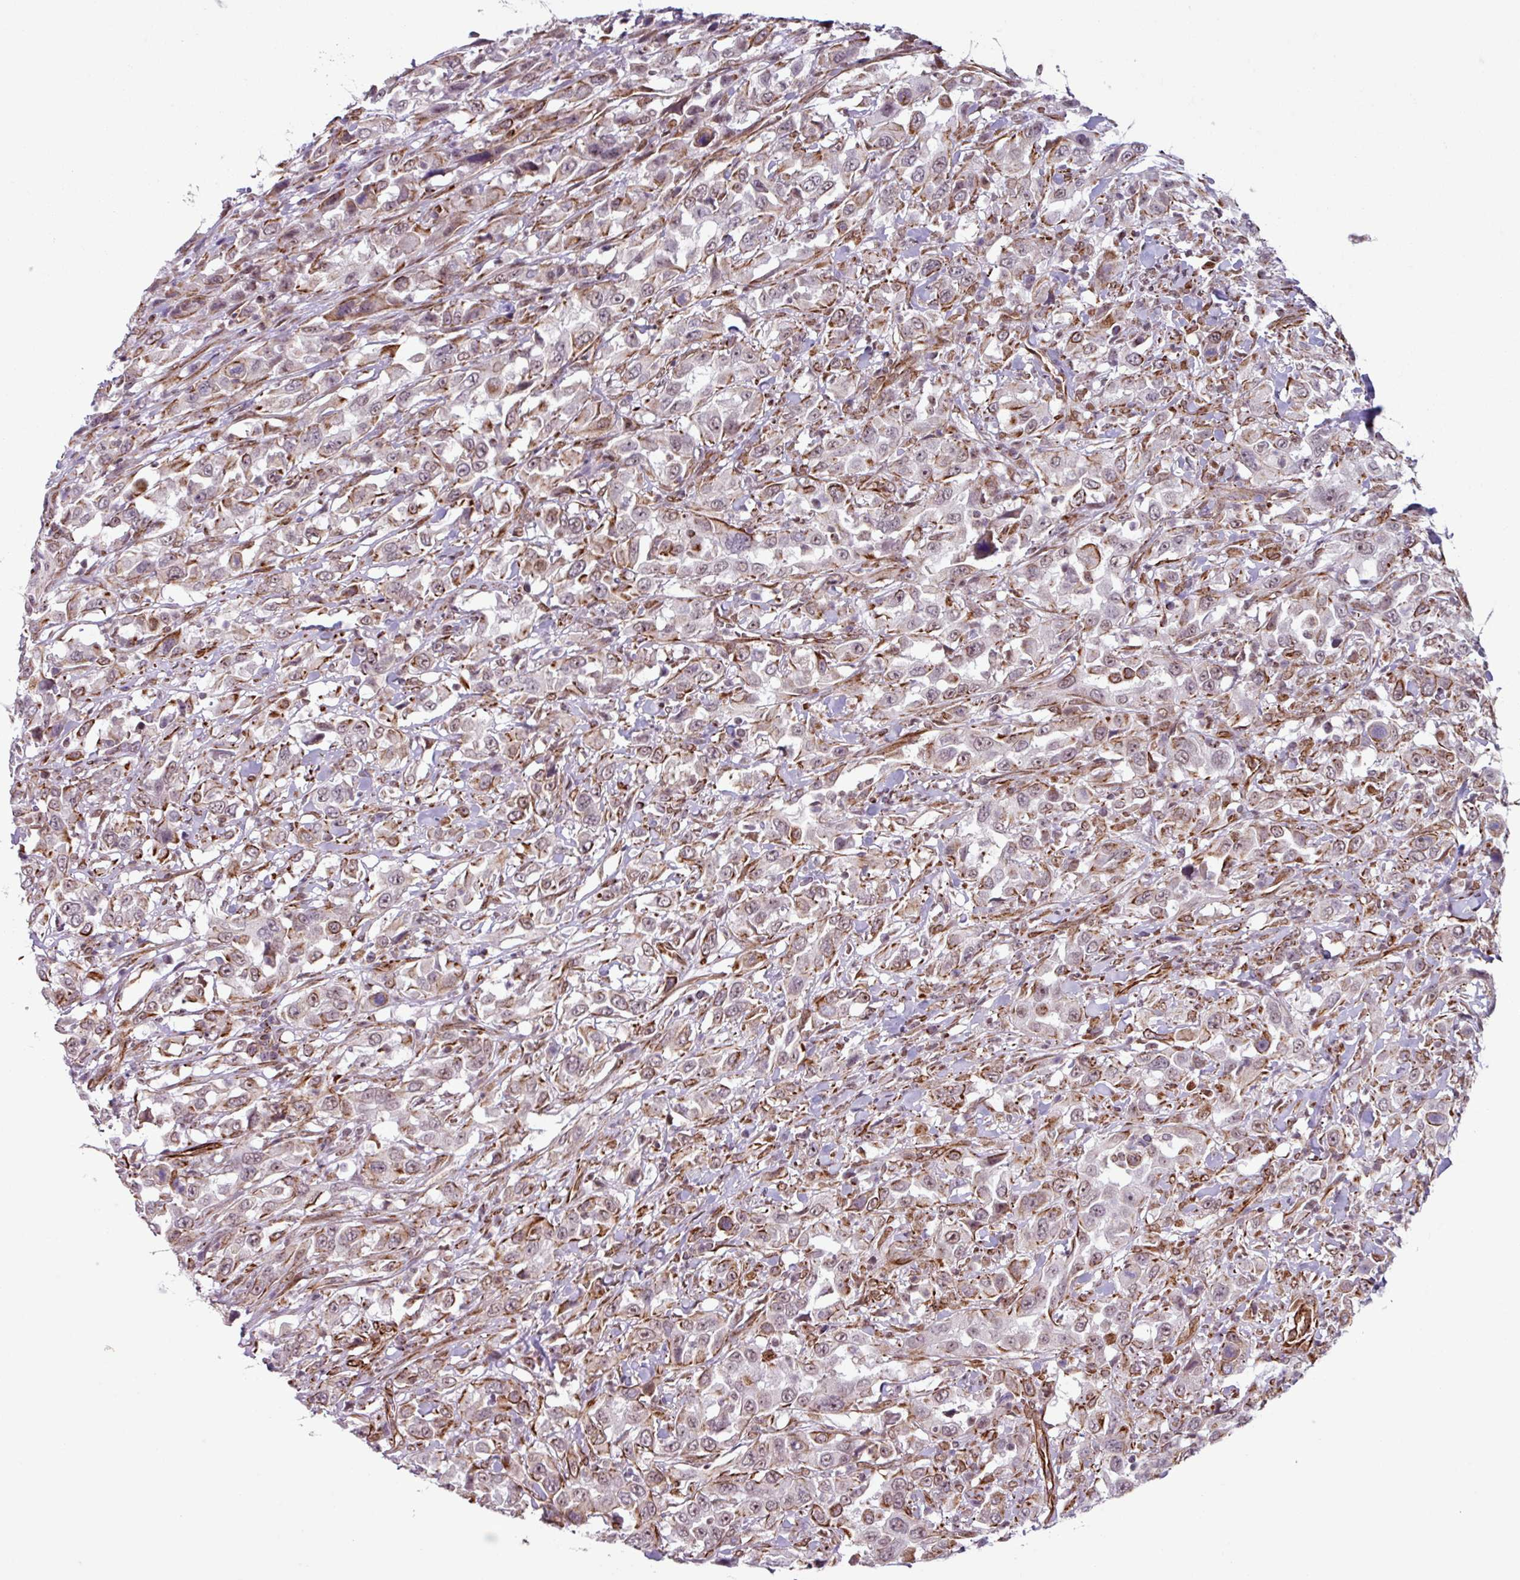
{"staining": {"intensity": "weak", "quantity": "25%-75%", "location": "cytoplasmic/membranous,nuclear"}, "tissue": "urothelial cancer", "cell_type": "Tumor cells", "image_type": "cancer", "snomed": [{"axis": "morphology", "description": "Urothelial carcinoma, High grade"}, {"axis": "topography", "description": "Urinary bladder"}], "caption": "IHC staining of urothelial cancer, which exhibits low levels of weak cytoplasmic/membranous and nuclear expression in approximately 25%-75% of tumor cells indicating weak cytoplasmic/membranous and nuclear protein staining. The staining was performed using DAB (brown) for protein detection and nuclei were counterstained in hematoxylin (blue).", "gene": "CHD3", "patient": {"sex": "male", "age": 61}}